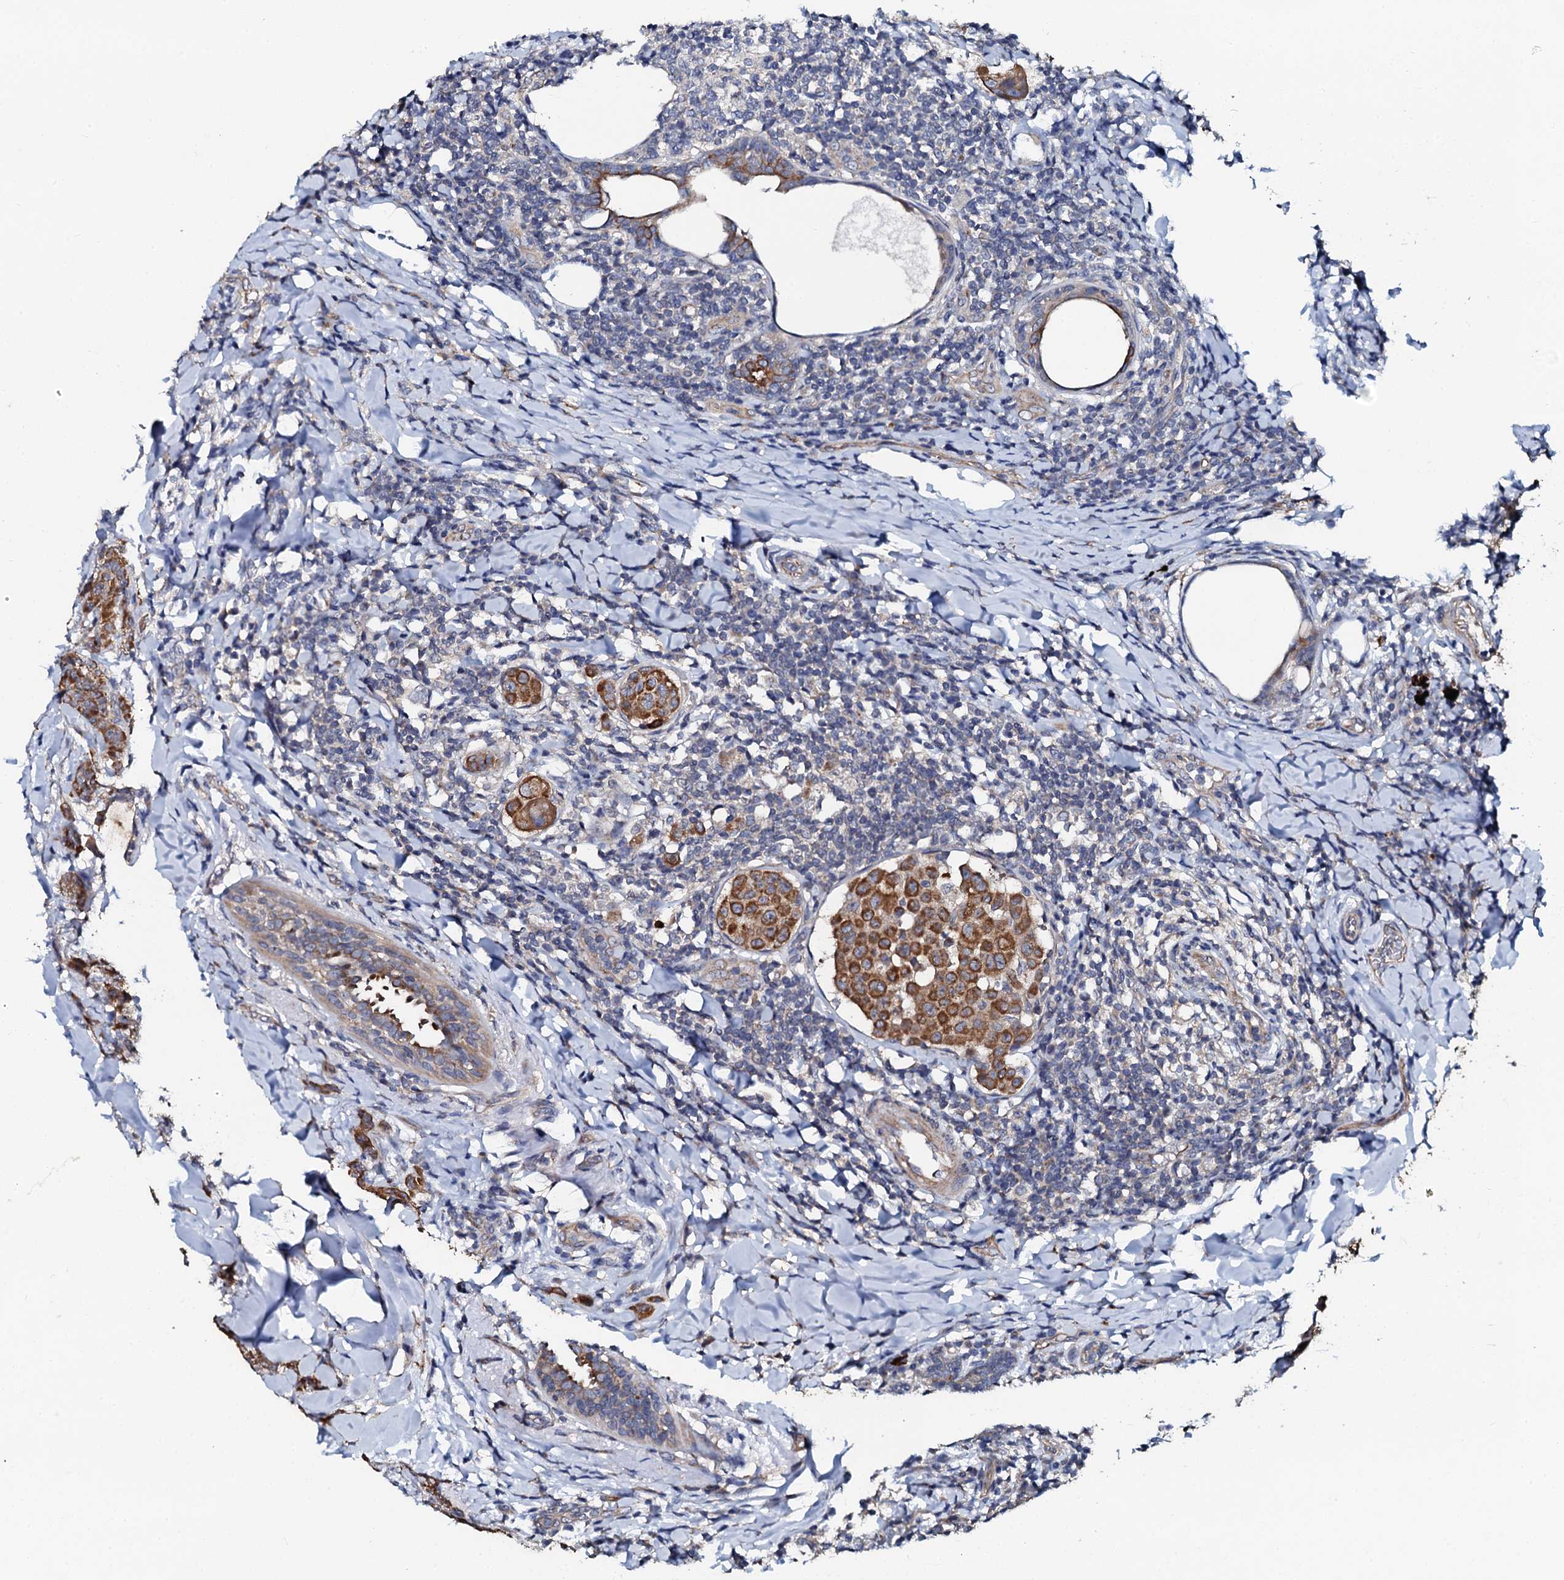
{"staining": {"intensity": "strong", "quantity": ">75%", "location": "cytoplasmic/membranous"}, "tissue": "breast cancer", "cell_type": "Tumor cells", "image_type": "cancer", "snomed": [{"axis": "morphology", "description": "Duct carcinoma"}, {"axis": "topography", "description": "Breast"}], "caption": "DAB (3,3'-diaminobenzidine) immunohistochemical staining of human infiltrating ductal carcinoma (breast) exhibits strong cytoplasmic/membranous protein positivity in about >75% of tumor cells.", "gene": "GLCE", "patient": {"sex": "female", "age": 40}}